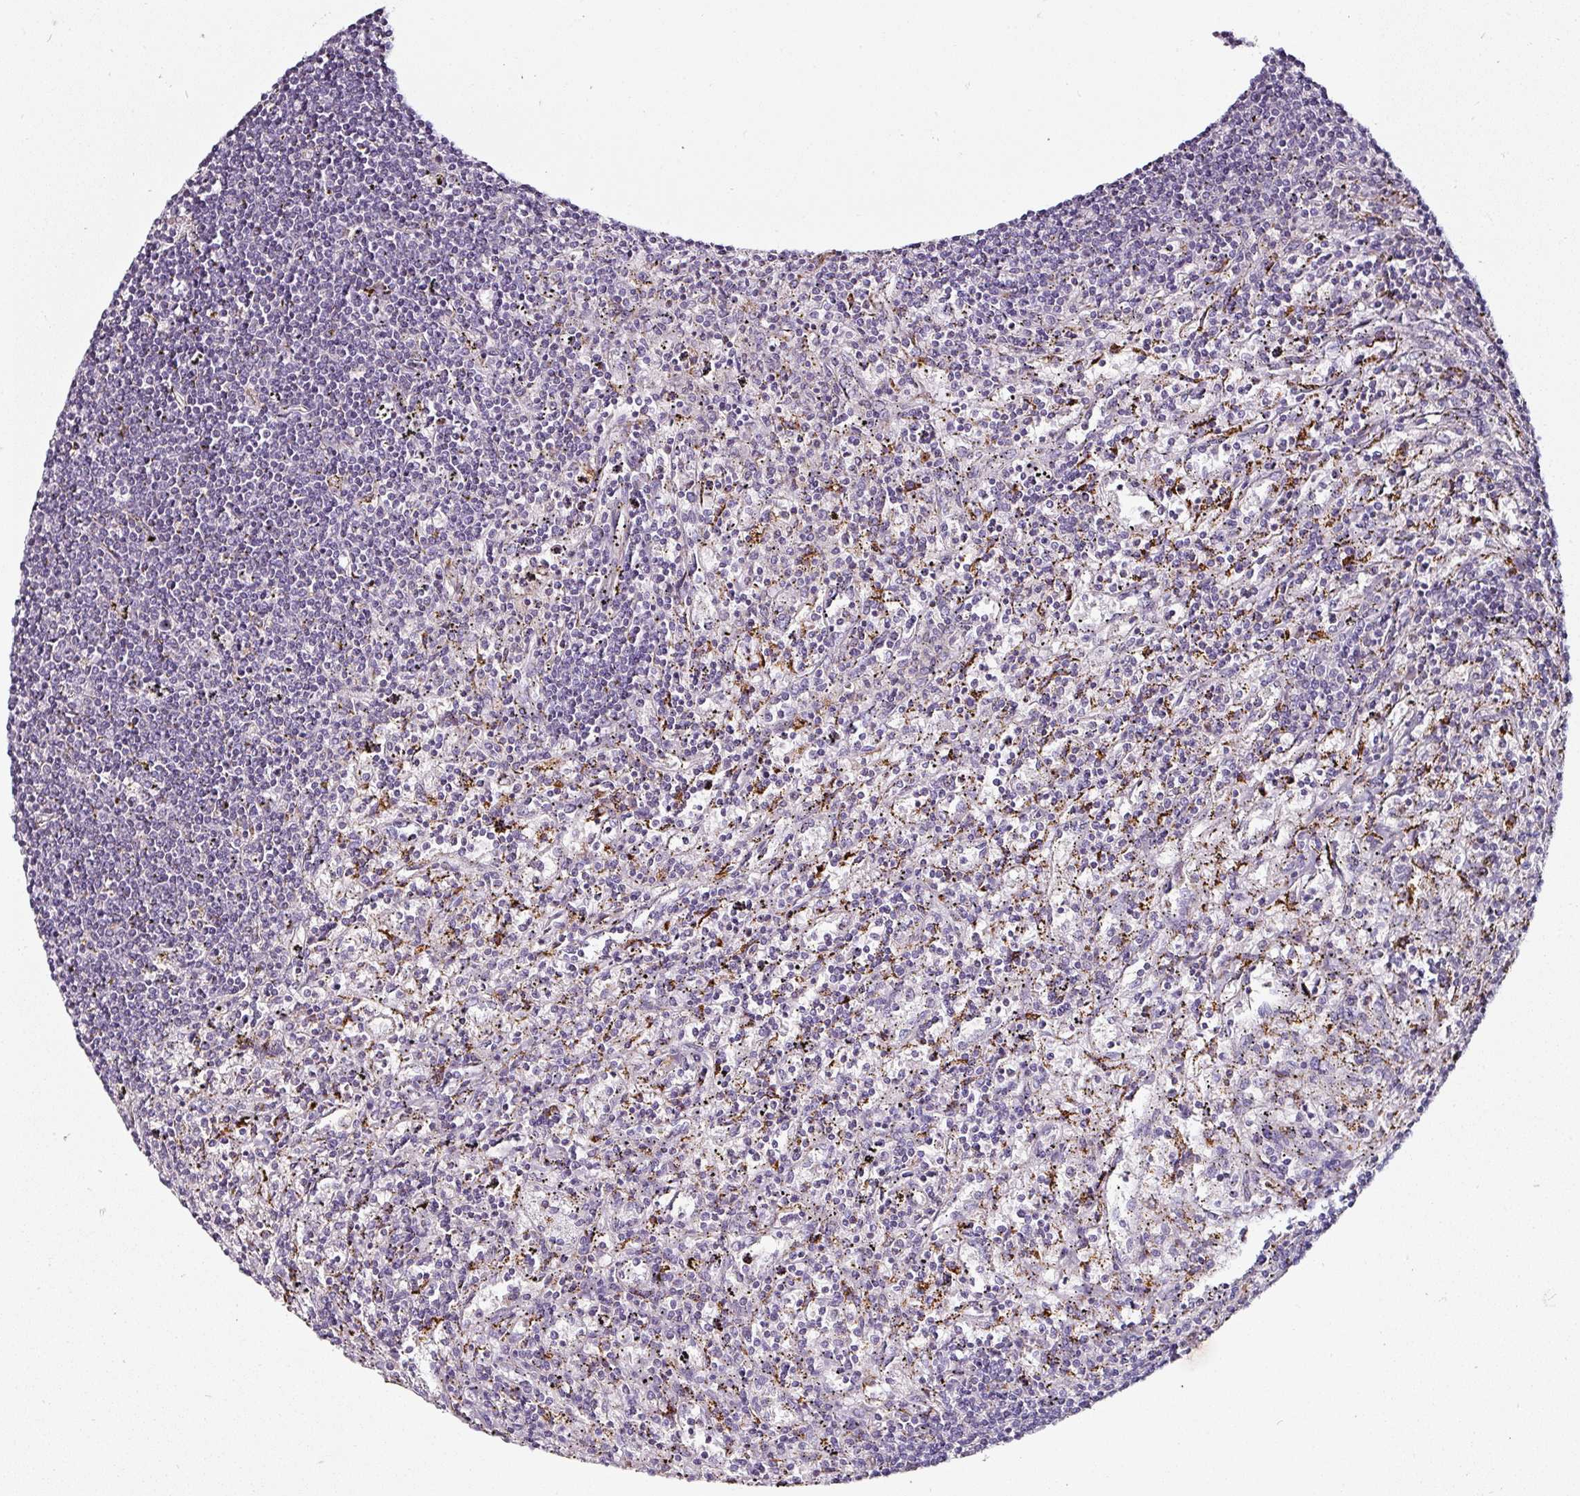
{"staining": {"intensity": "negative", "quantity": "none", "location": "none"}, "tissue": "lymphoma", "cell_type": "Tumor cells", "image_type": "cancer", "snomed": [{"axis": "morphology", "description": "Malignant lymphoma, non-Hodgkin's type, Low grade"}, {"axis": "topography", "description": "Spleen"}], "caption": "There is no significant expression in tumor cells of lymphoma. The staining was performed using DAB (3,3'-diaminobenzidine) to visualize the protein expression in brown, while the nuclei were stained in blue with hematoxylin (Magnification: 20x).", "gene": "CAP2", "patient": {"sex": "male", "age": 76}}